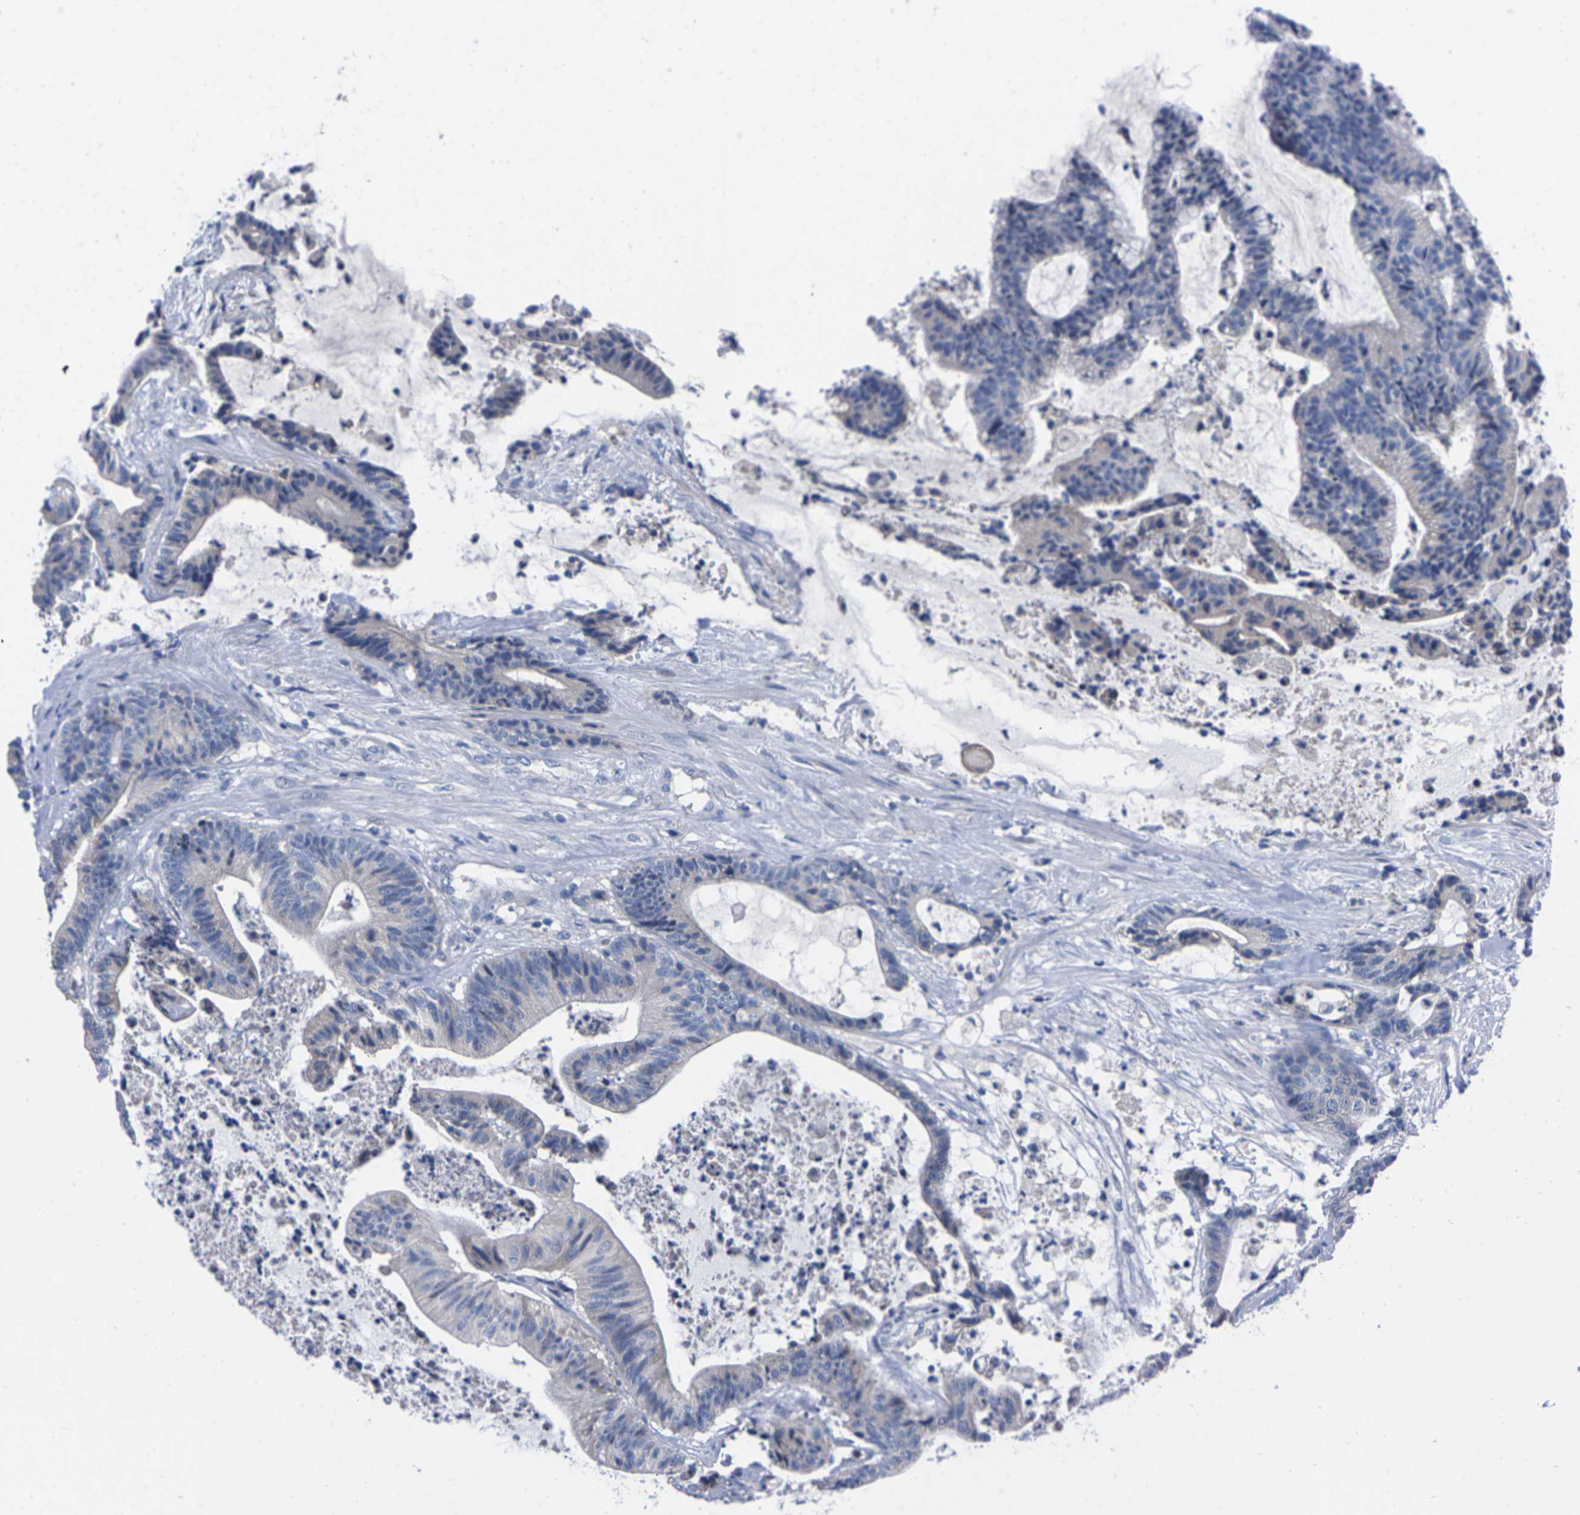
{"staining": {"intensity": "negative", "quantity": "none", "location": "none"}, "tissue": "colorectal cancer", "cell_type": "Tumor cells", "image_type": "cancer", "snomed": [{"axis": "morphology", "description": "Adenocarcinoma, NOS"}, {"axis": "topography", "description": "Colon"}], "caption": "Colorectal cancer (adenocarcinoma) was stained to show a protein in brown. There is no significant staining in tumor cells.", "gene": "FAM210A", "patient": {"sex": "female", "age": 84}}